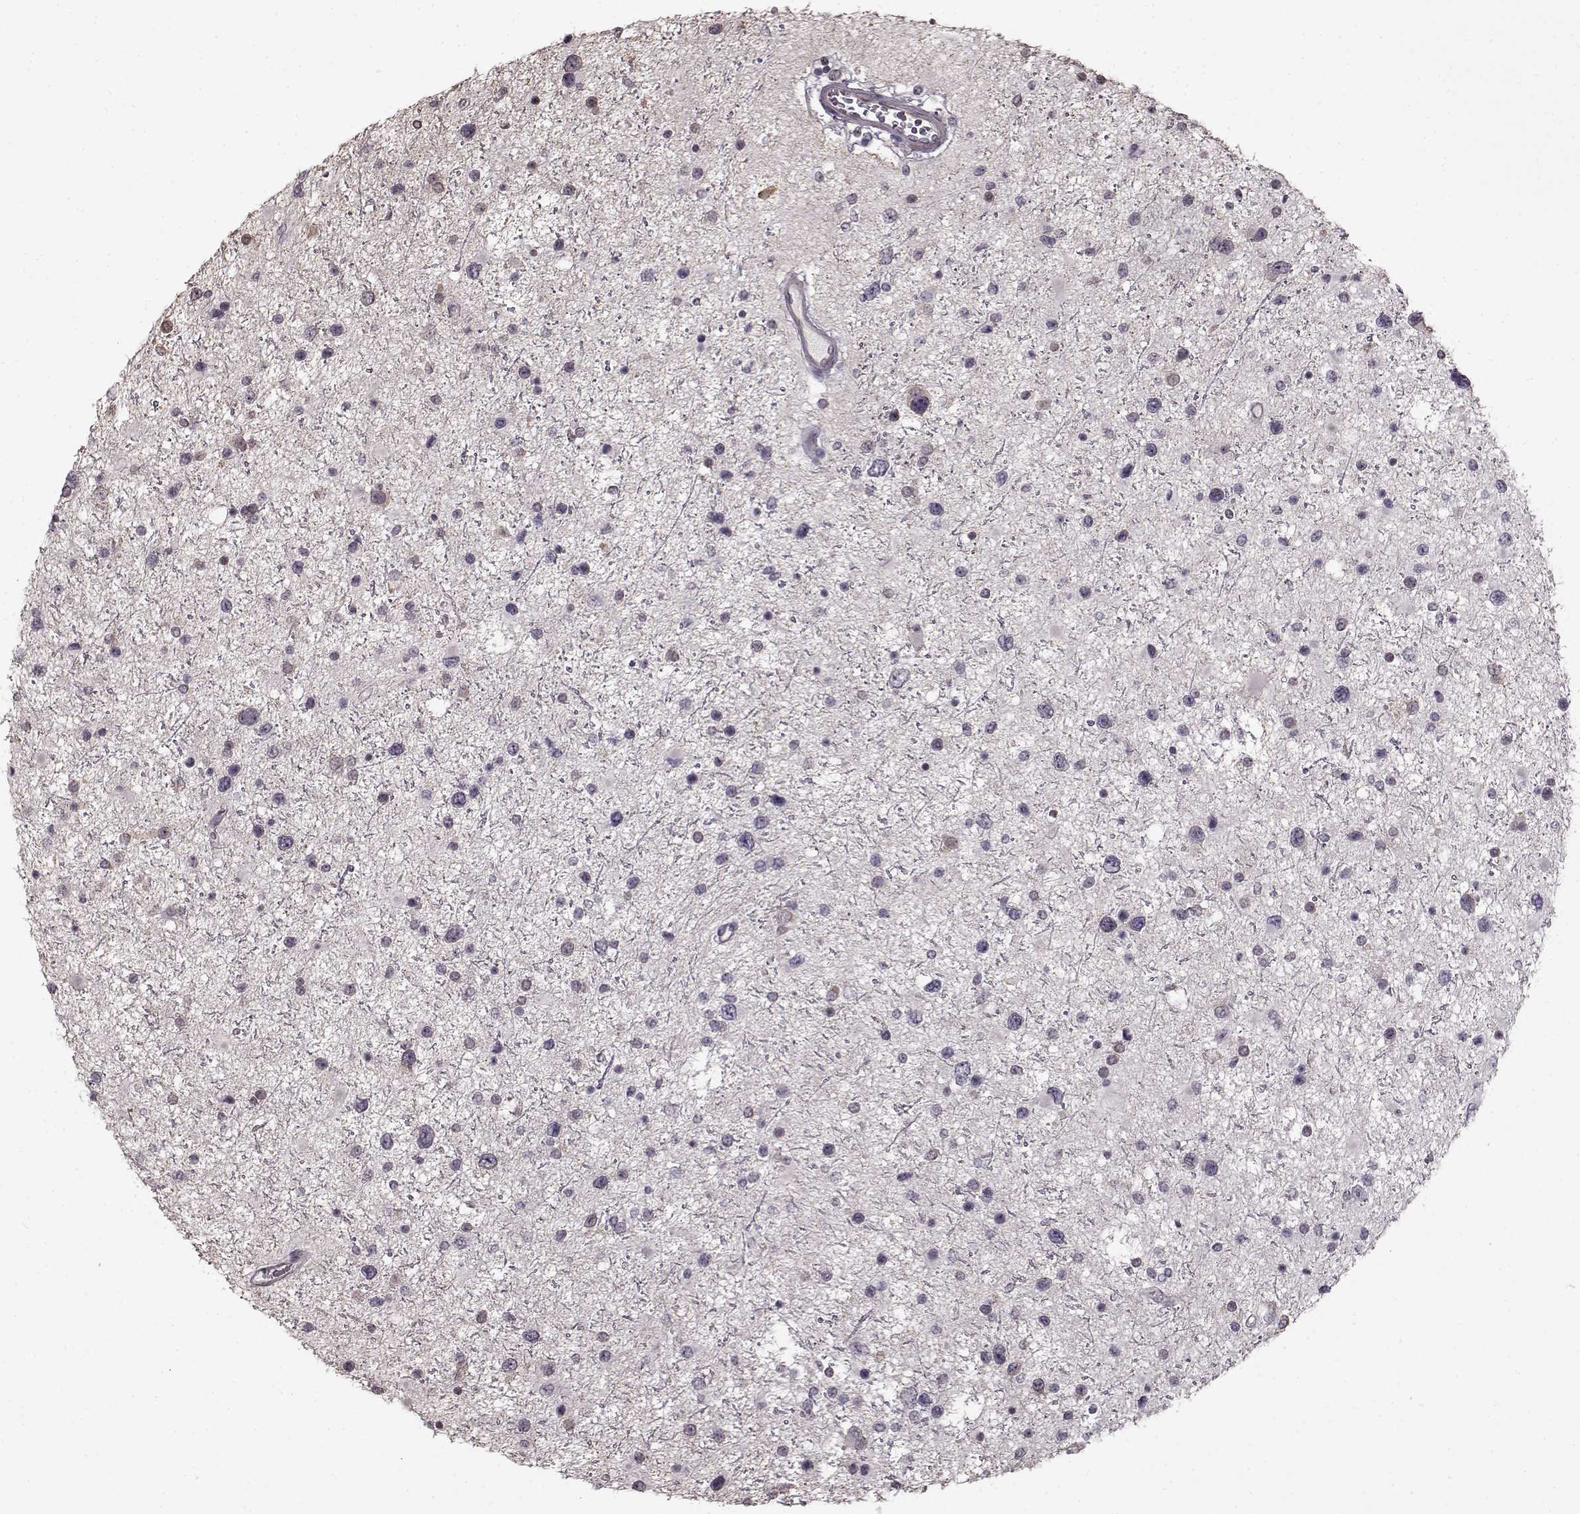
{"staining": {"intensity": "negative", "quantity": "none", "location": "none"}, "tissue": "glioma", "cell_type": "Tumor cells", "image_type": "cancer", "snomed": [{"axis": "morphology", "description": "Glioma, malignant, Low grade"}, {"axis": "topography", "description": "Brain"}], "caption": "Tumor cells are negative for brown protein staining in glioma.", "gene": "FSHB", "patient": {"sex": "female", "age": 32}}